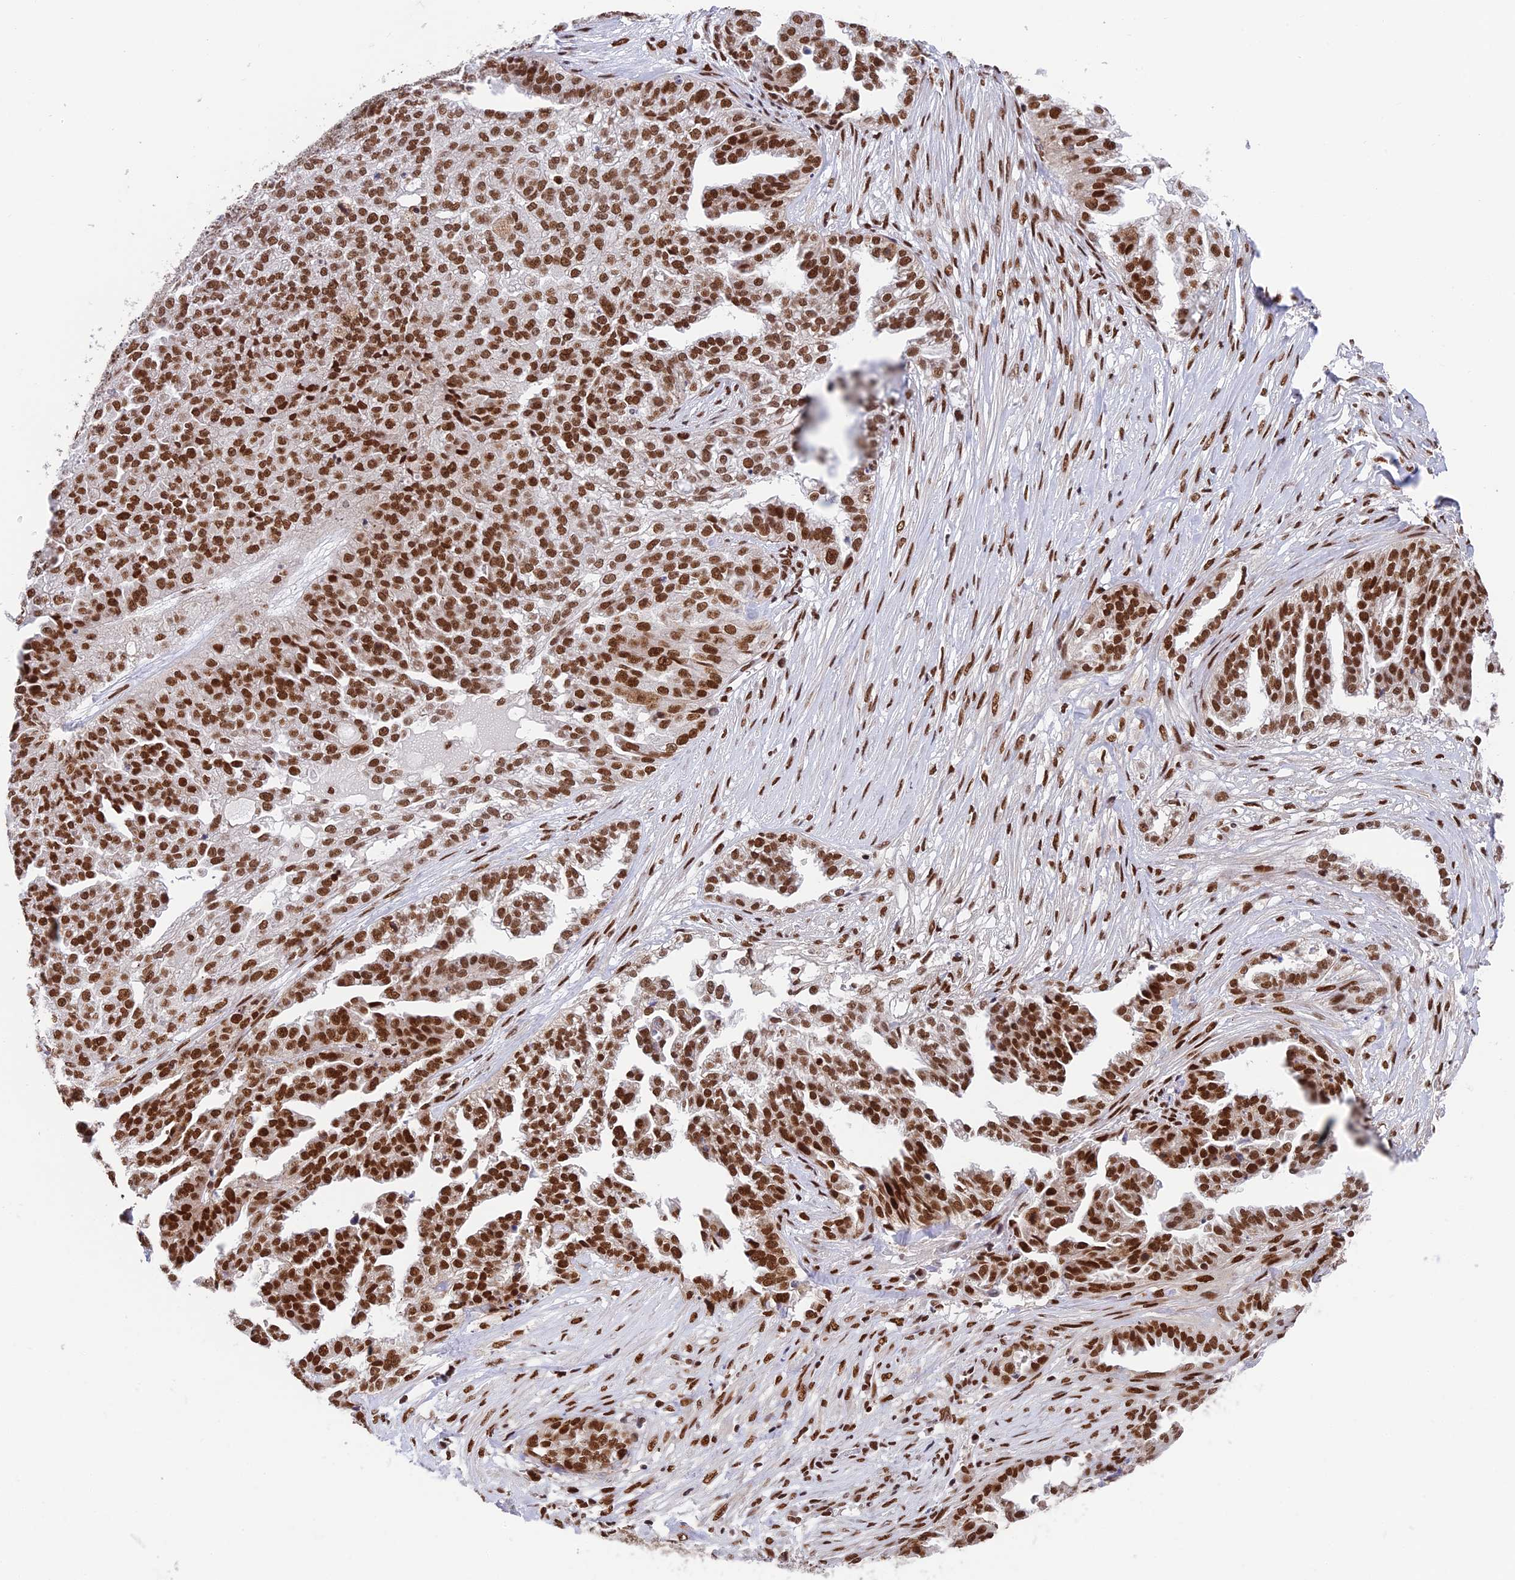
{"staining": {"intensity": "strong", "quantity": ">75%", "location": "nuclear"}, "tissue": "ovarian cancer", "cell_type": "Tumor cells", "image_type": "cancer", "snomed": [{"axis": "morphology", "description": "Cystadenocarcinoma, serous, NOS"}, {"axis": "topography", "description": "Ovary"}], "caption": "This photomicrograph shows immunohistochemistry staining of human serous cystadenocarcinoma (ovarian), with high strong nuclear expression in approximately >75% of tumor cells.", "gene": "EEF1AKMT3", "patient": {"sex": "female", "age": 58}}